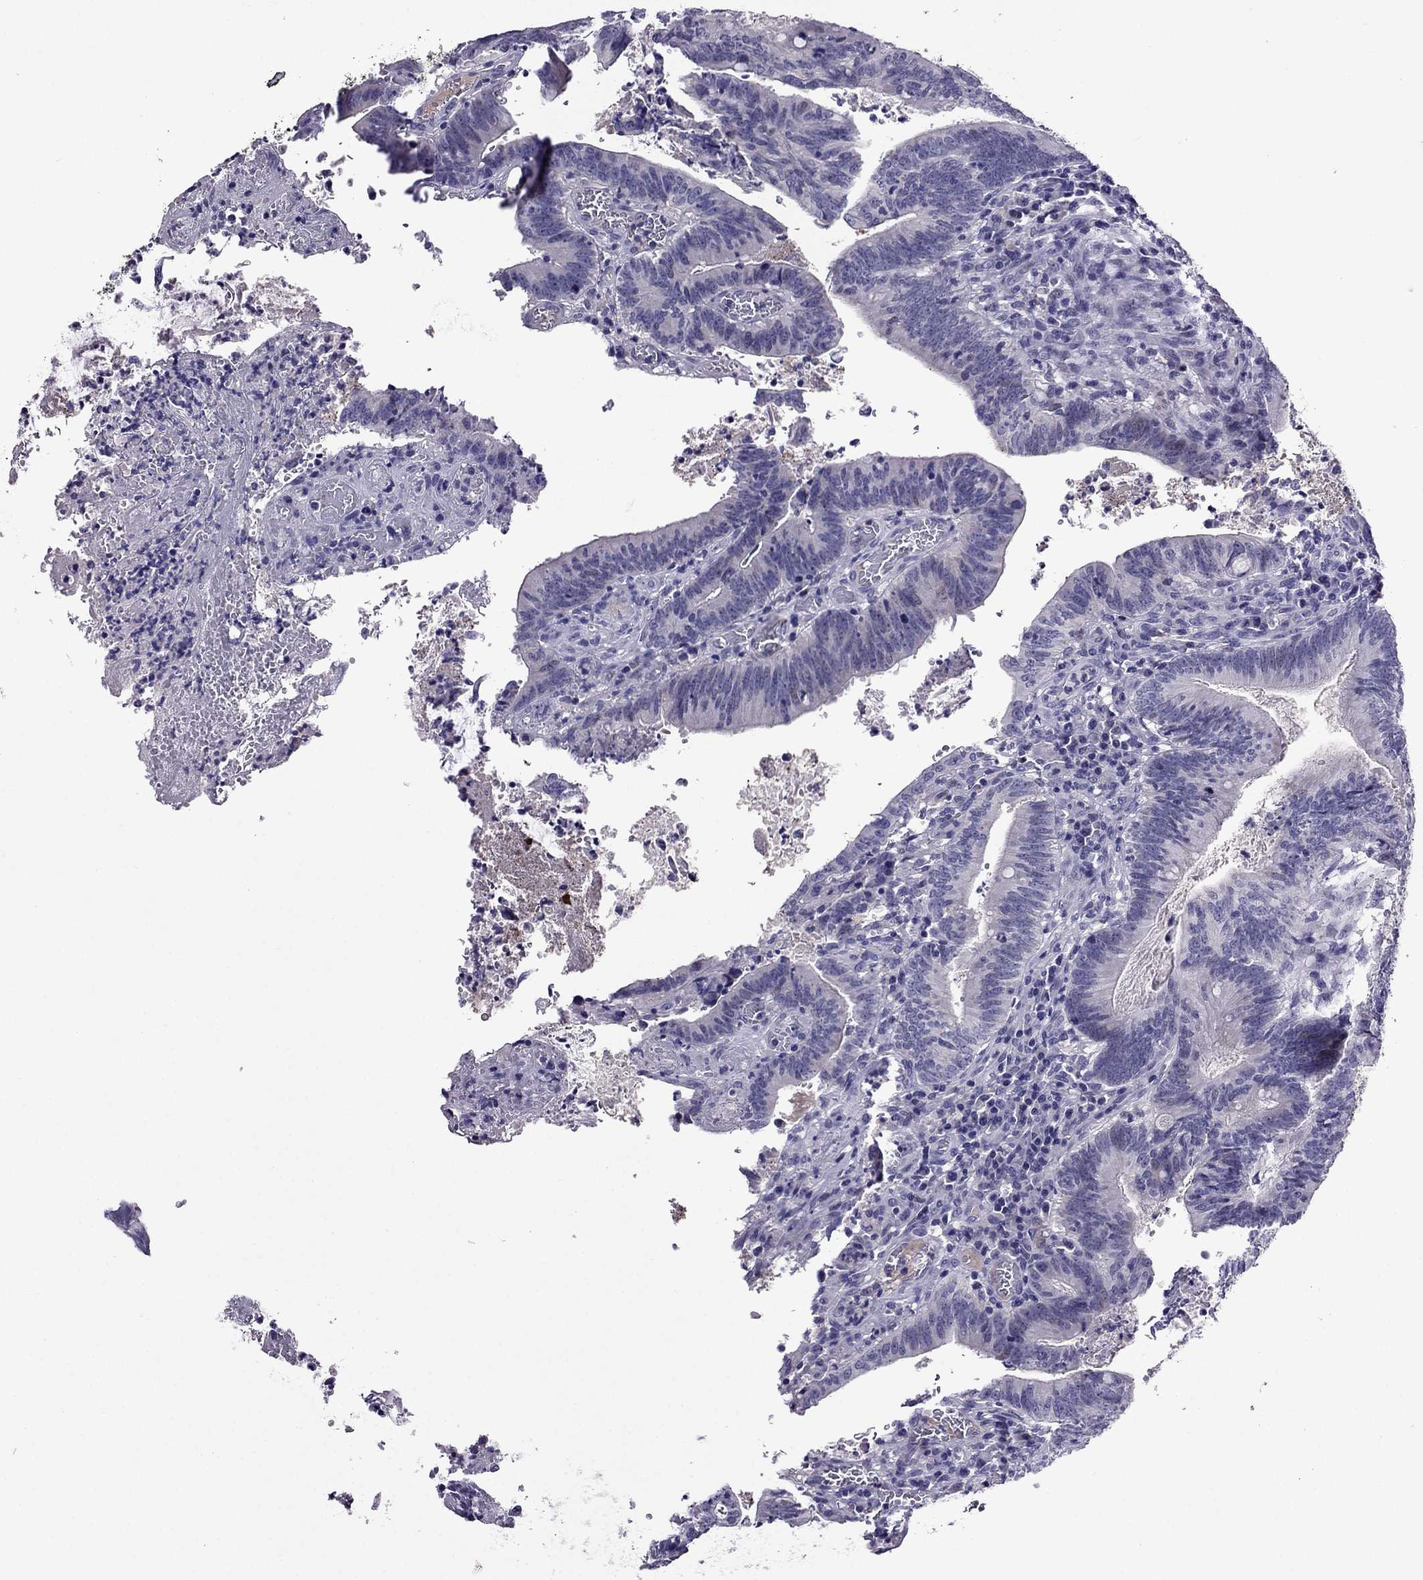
{"staining": {"intensity": "negative", "quantity": "none", "location": "none"}, "tissue": "colorectal cancer", "cell_type": "Tumor cells", "image_type": "cancer", "snomed": [{"axis": "morphology", "description": "Adenocarcinoma, NOS"}, {"axis": "topography", "description": "Colon"}], "caption": "Tumor cells show no significant expression in colorectal adenocarcinoma.", "gene": "SPTBN4", "patient": {"sex": "female", "age": 70}}